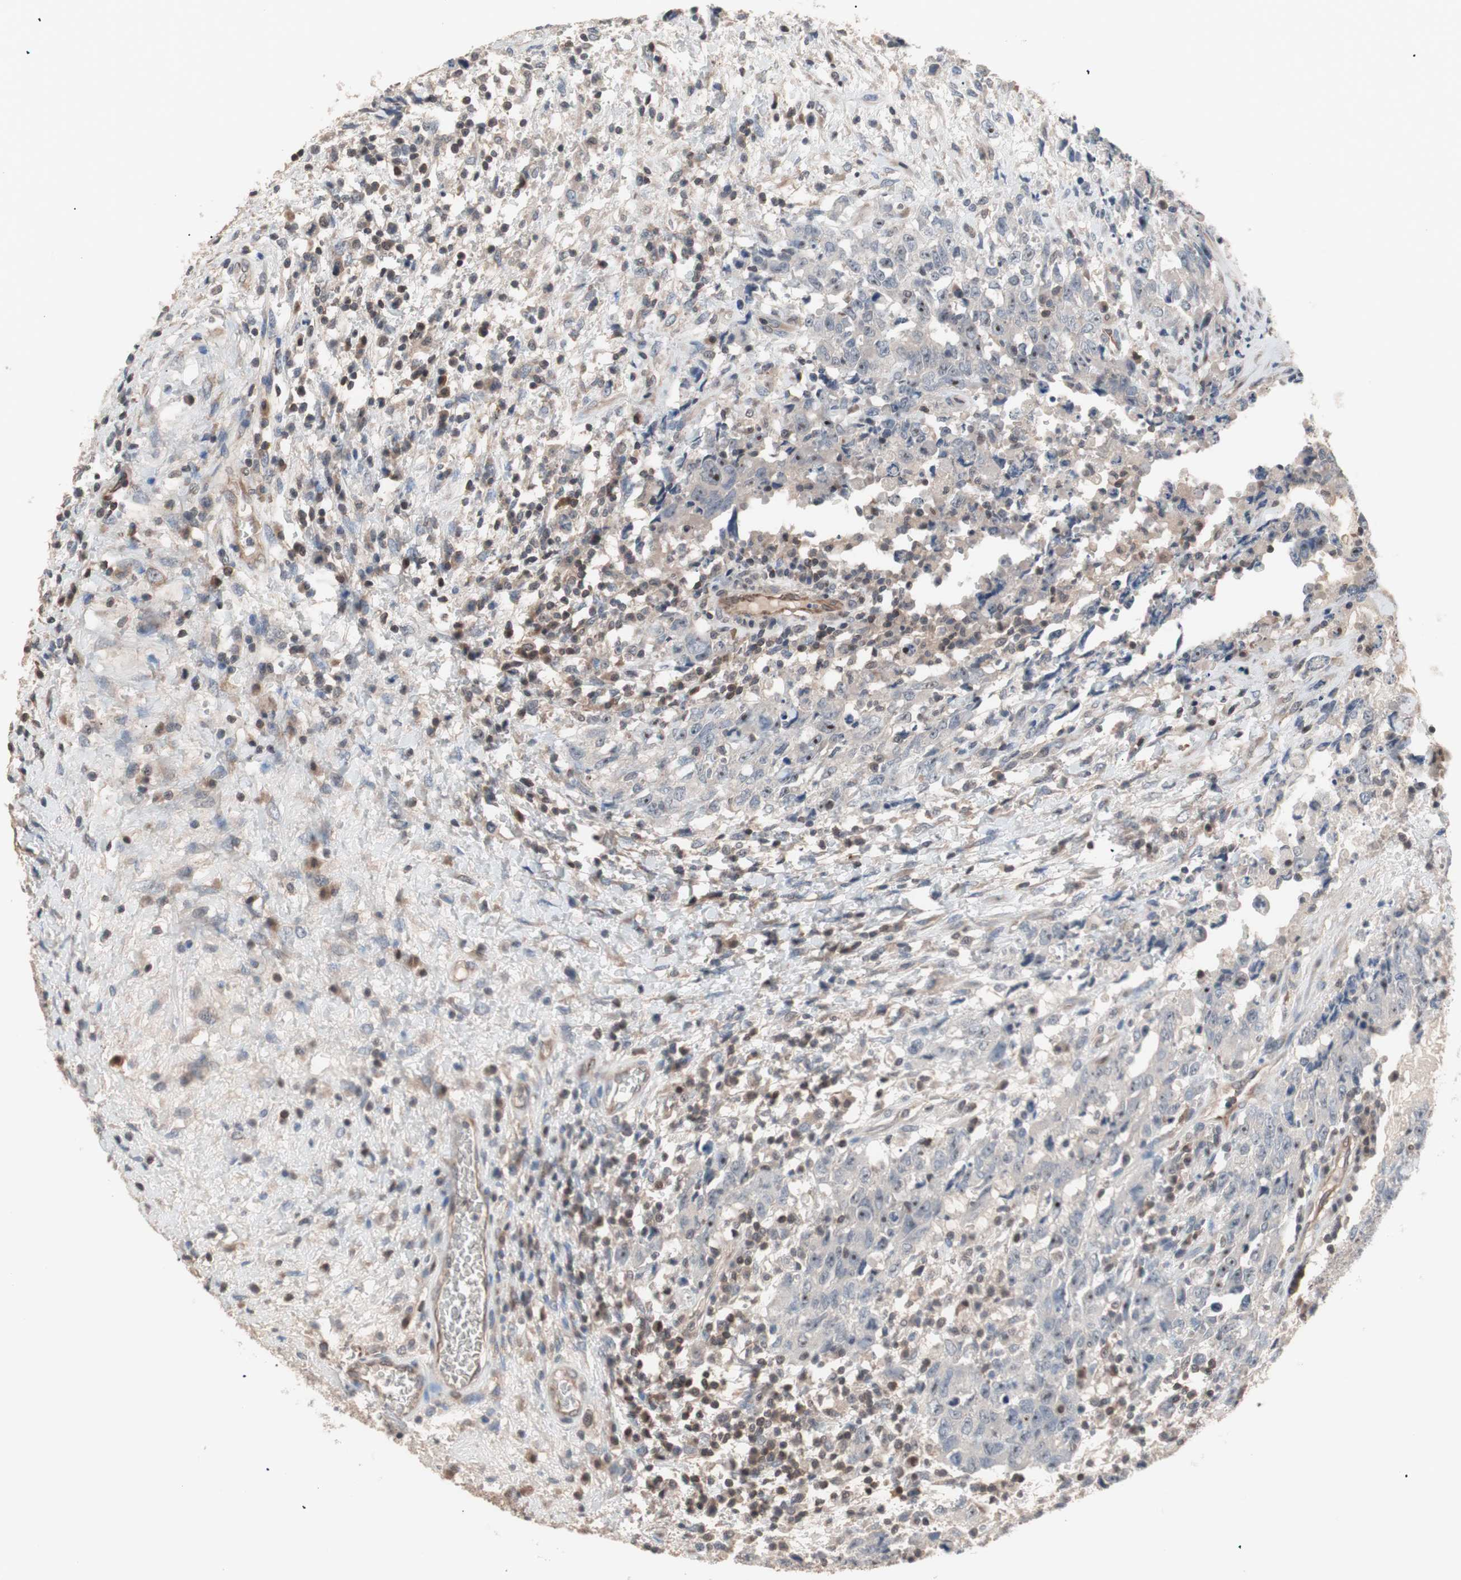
{"staining": {"intensity": "negative", "quantity": "none", "location": "none"}, "tissue": "testis cancer", "cell_type": "Tumor cells", "image_type": "cancer", "snomed": [{"axis": "morphology", "description": "Carcinoma, Embryonal, NOS"}, {"axis": "topography", "description": "Testis"}], "caption": "A photomicrograph of human testis embryonal carcinoma is negative for staining in tumor cells.", "gene": "IRS1", "patient": {"sex": "male", "age": 26}}